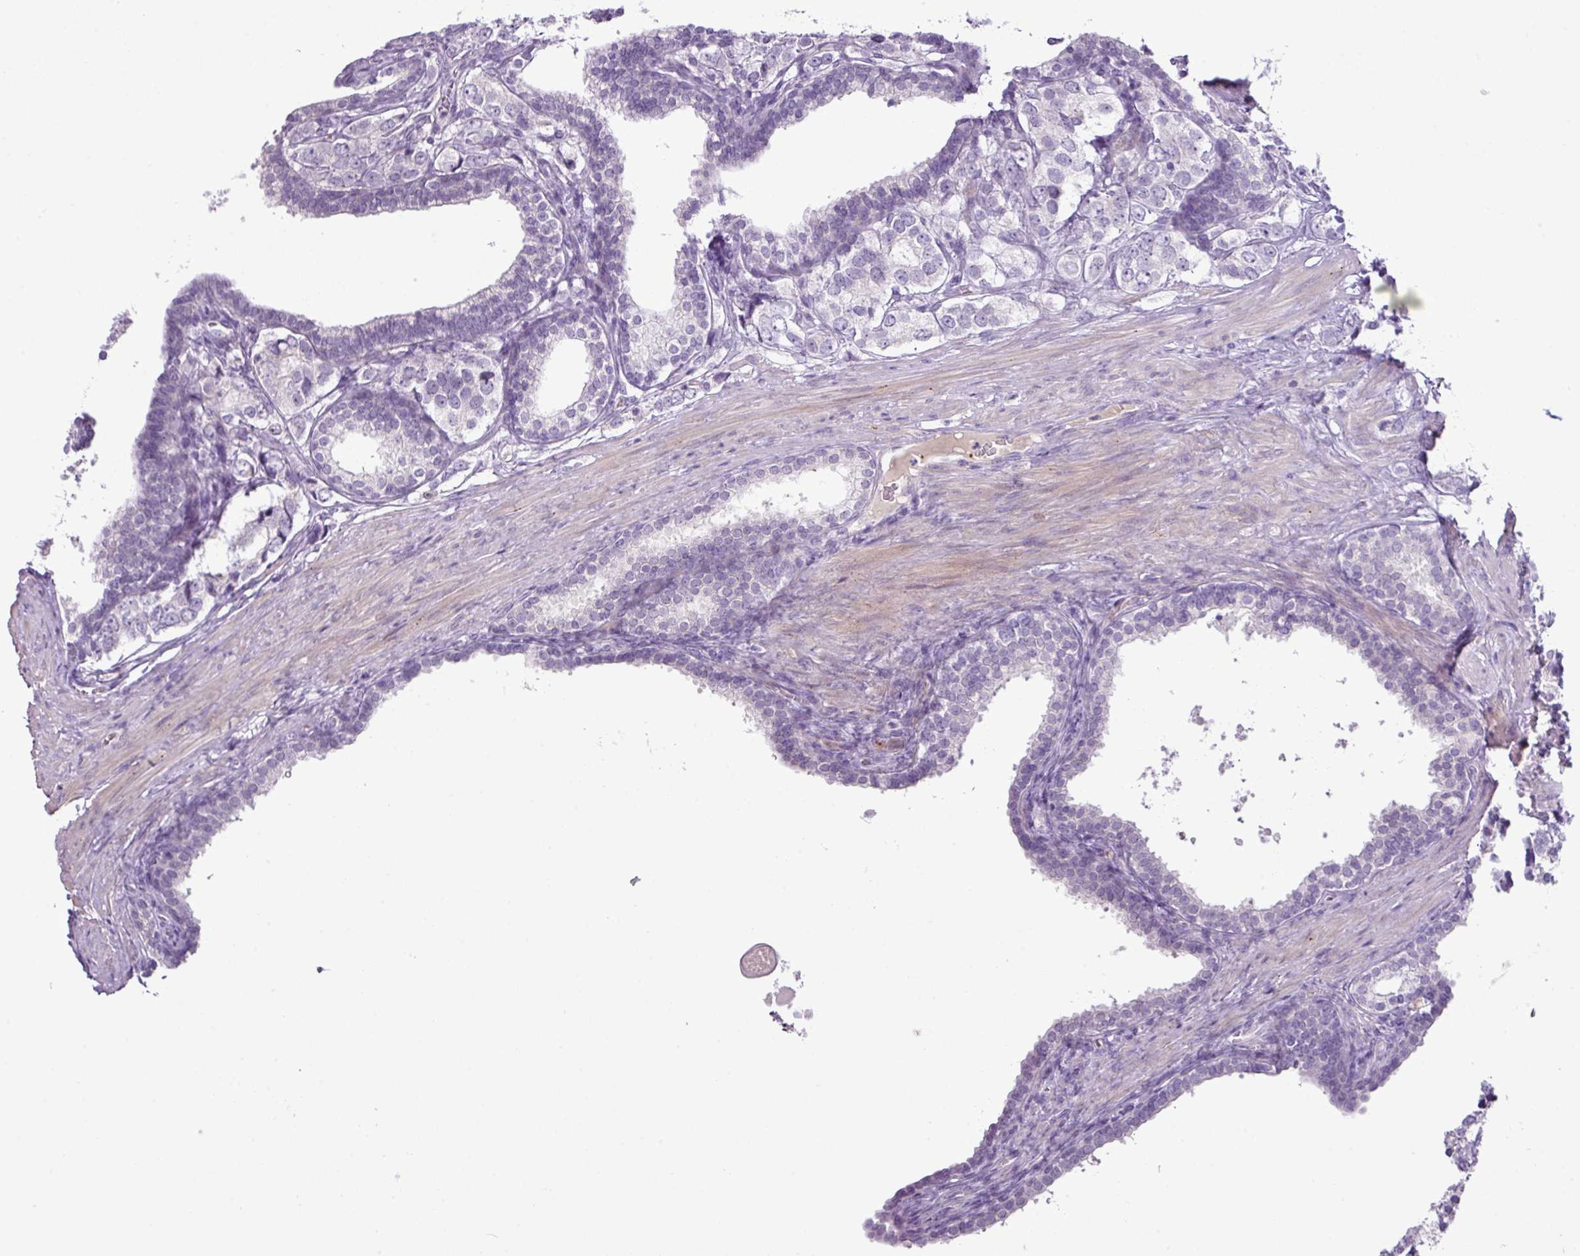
{"staining": {"intensity": "negative", "quantity": "none", "location": "none"}, "tissue": "prostate cancer", "cell_type": "Tumor cells", "image_type": "cancer", "snomed": [{"axis": "morphology", "description": "Adenocarcinoma, High grade"}, {"axis": "topography", "description": "Prostate"}], "caption": "This is an immunohistochemistry micrograph of adenocarcinoma (high-grade) (prostate). There is no positivity in tumor cells.", "gene": "DNAJB13", "patient": {"sex": "male", "age": 66}}